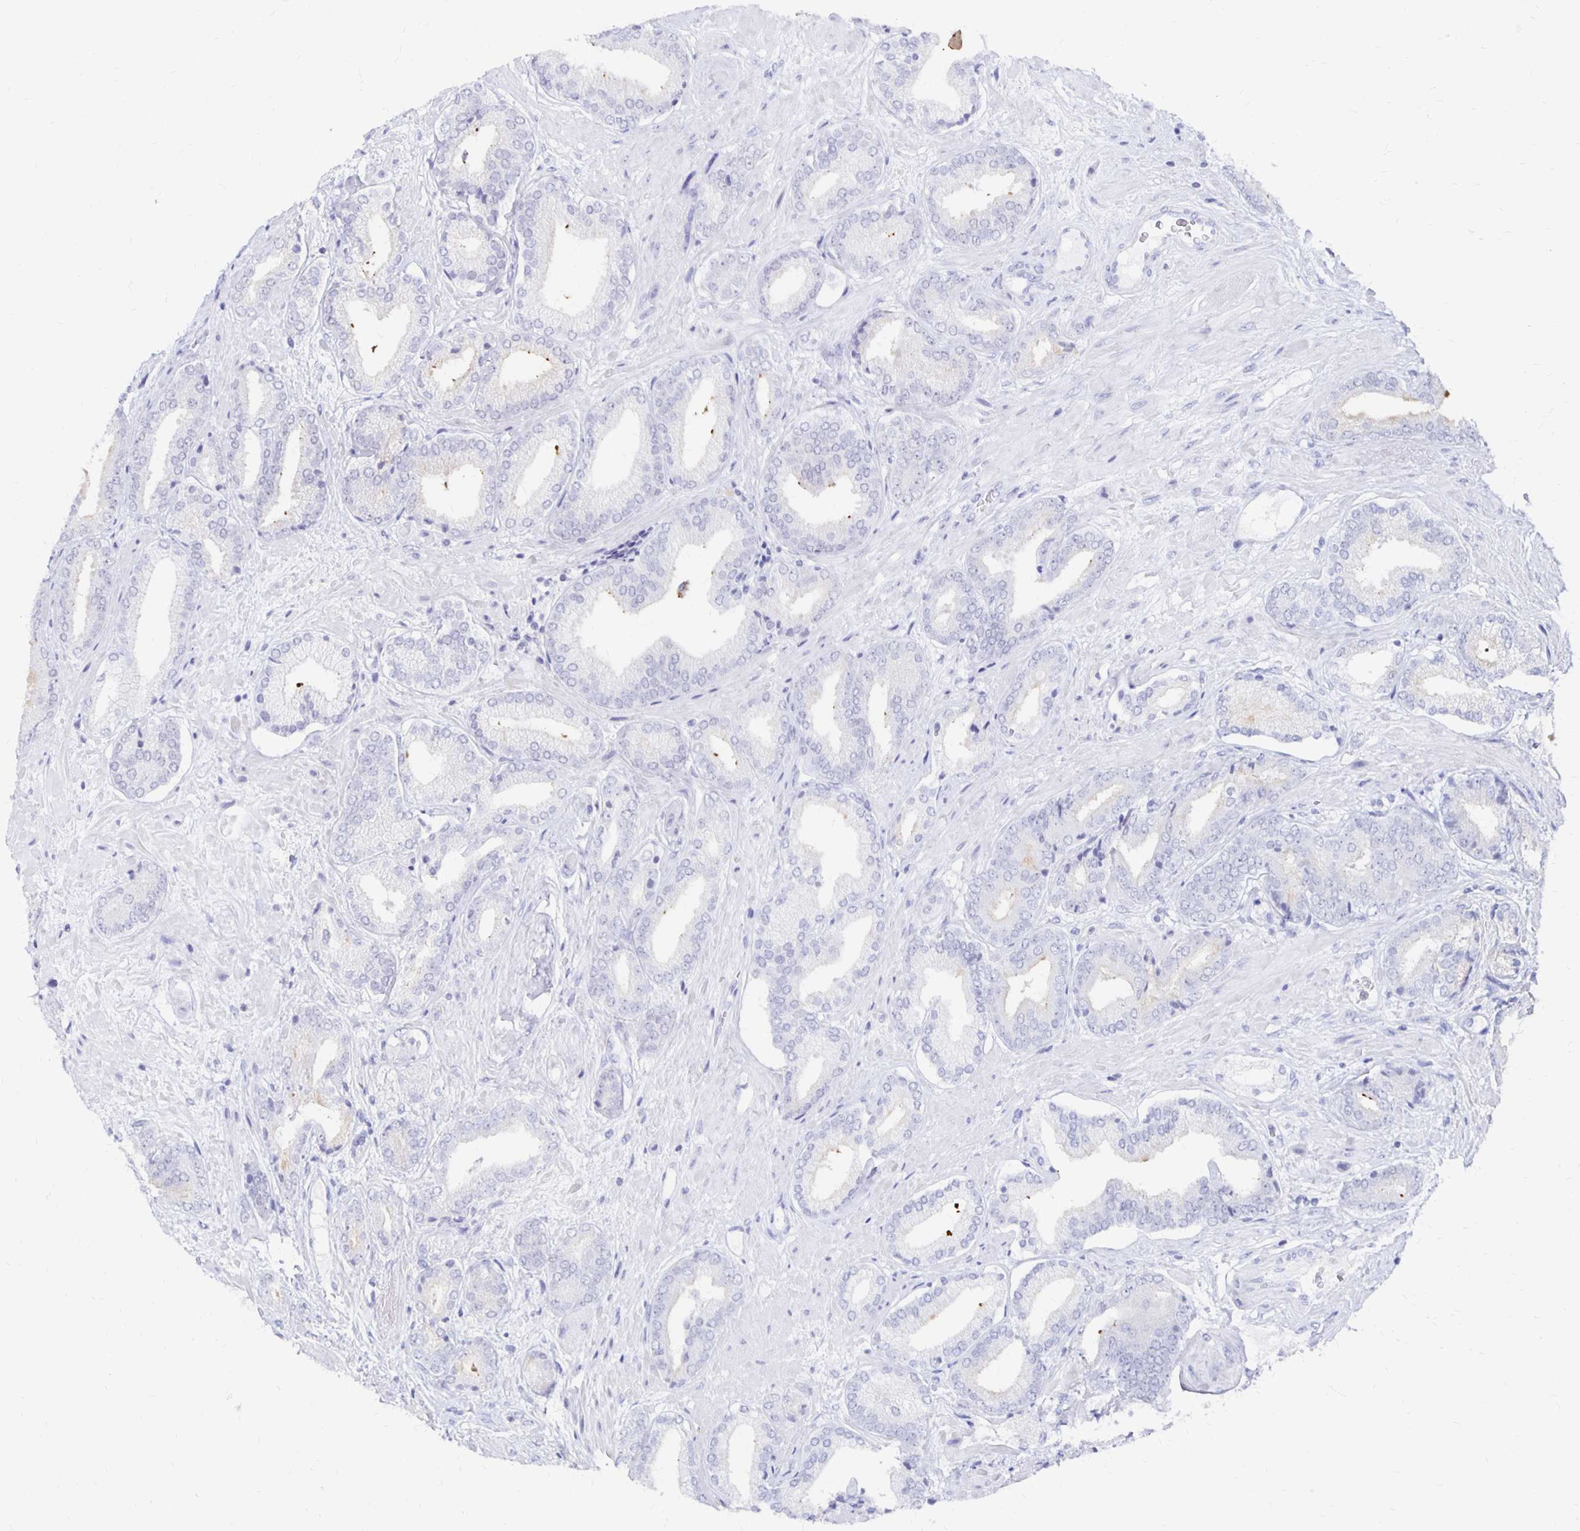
{"staining": {"intensity": "negative", "quantity": "none", "location": "none"}, "tissue": "prostate cancer", "cell_type": "Tumor cells", "image_type": "cancer", "snomed": [{"axis": "morphology", "description": "Adenocarcinoma, High grade"}, {"axis": "topography", "description": "Prostate"}], "caption": "Human adenocarcinoma (high-grade) (prostate) stained for a protein using immunohistochemistry exhibits no positivity in tumor cells.", "gene": "SYT2", "patient": {"sex": "male", "age": 56}}